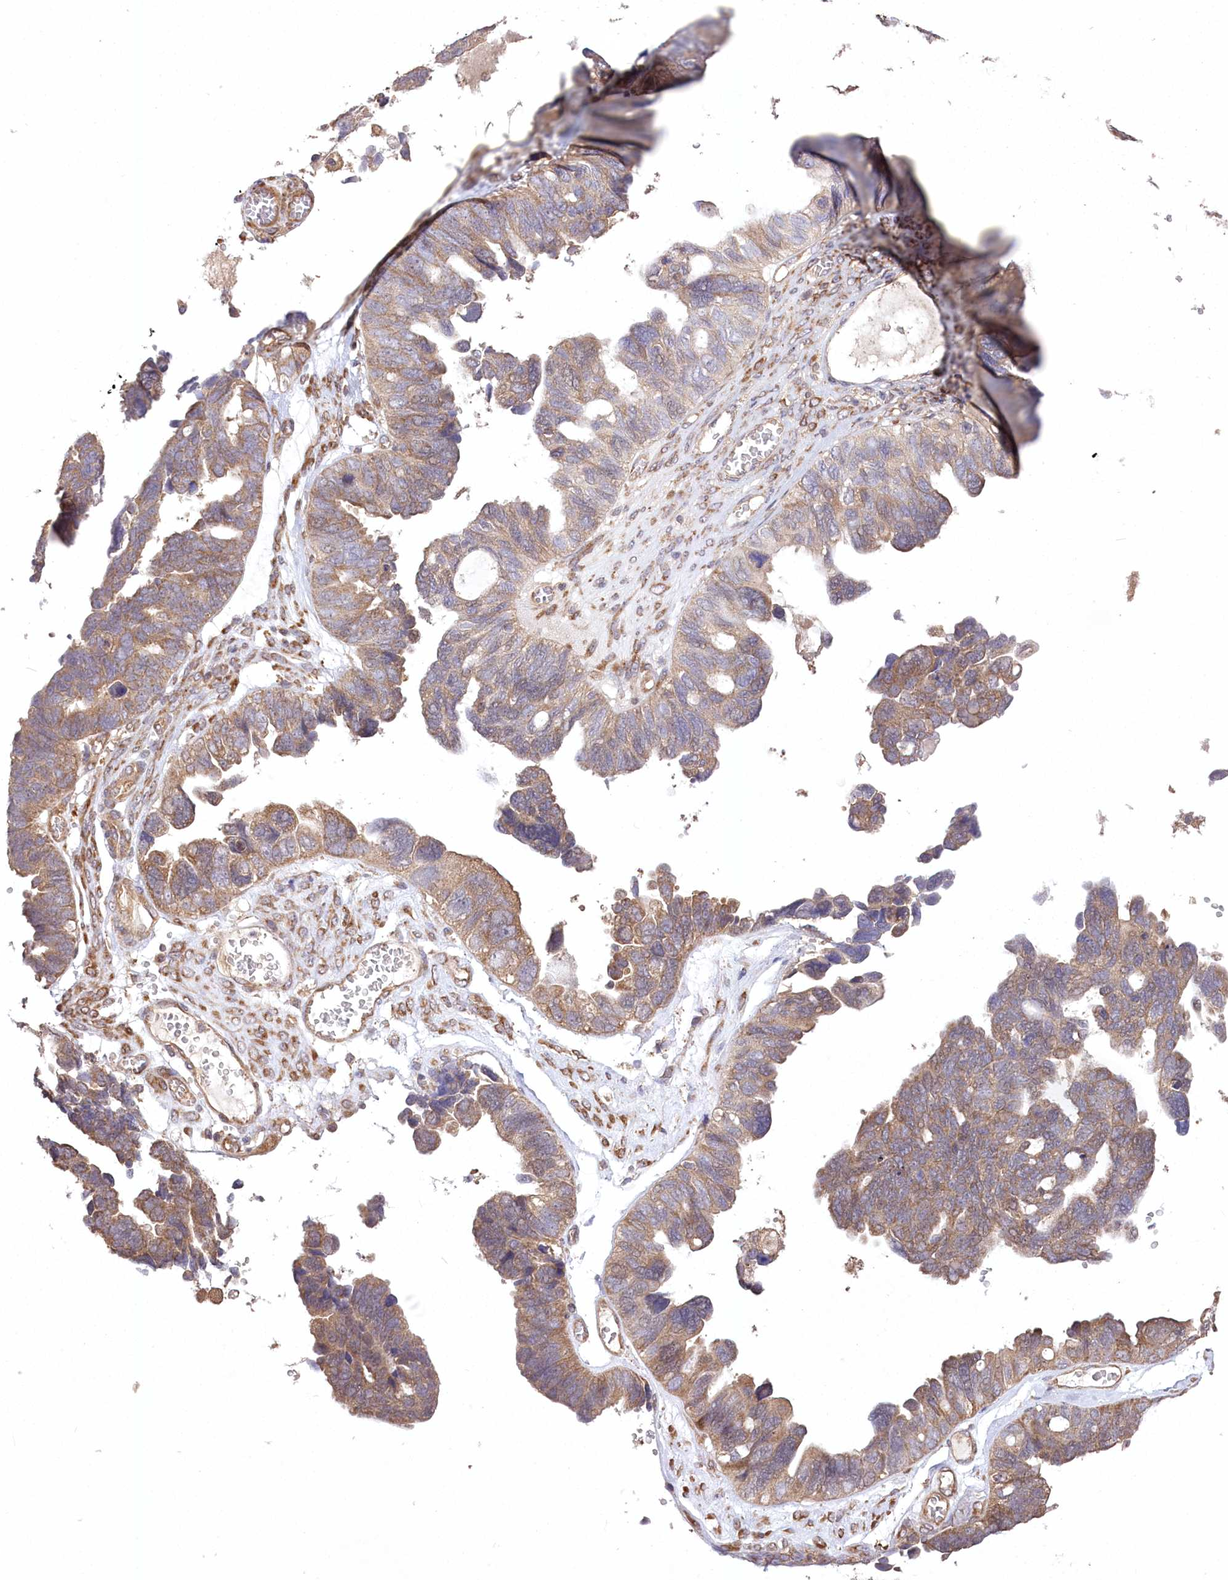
{"staining": {"intensity": "moderate", "quantity": ">75%", "location": "cytoplasmic/membranous"}, "tissue": "ovarian cancer", "cell_type": "Tumor cells", "image_type": "cancer", "snomed": [{"axis": "morphology", "description": "Cystadenocarcinoma, serous, NOS"}, {"axis": "topography", "description": "Ovary"}], "caption": "The image reveals staining of ovarian serous cystadenocarcinoma, revealing moderate cytoplasmic/membranous protein expression (brown color) within tumor cells. (Brightfield microscopy of DAB IHC at high magnification).", "gene": "PRSS53", "patient": {"sex": "female", "age": 79}}